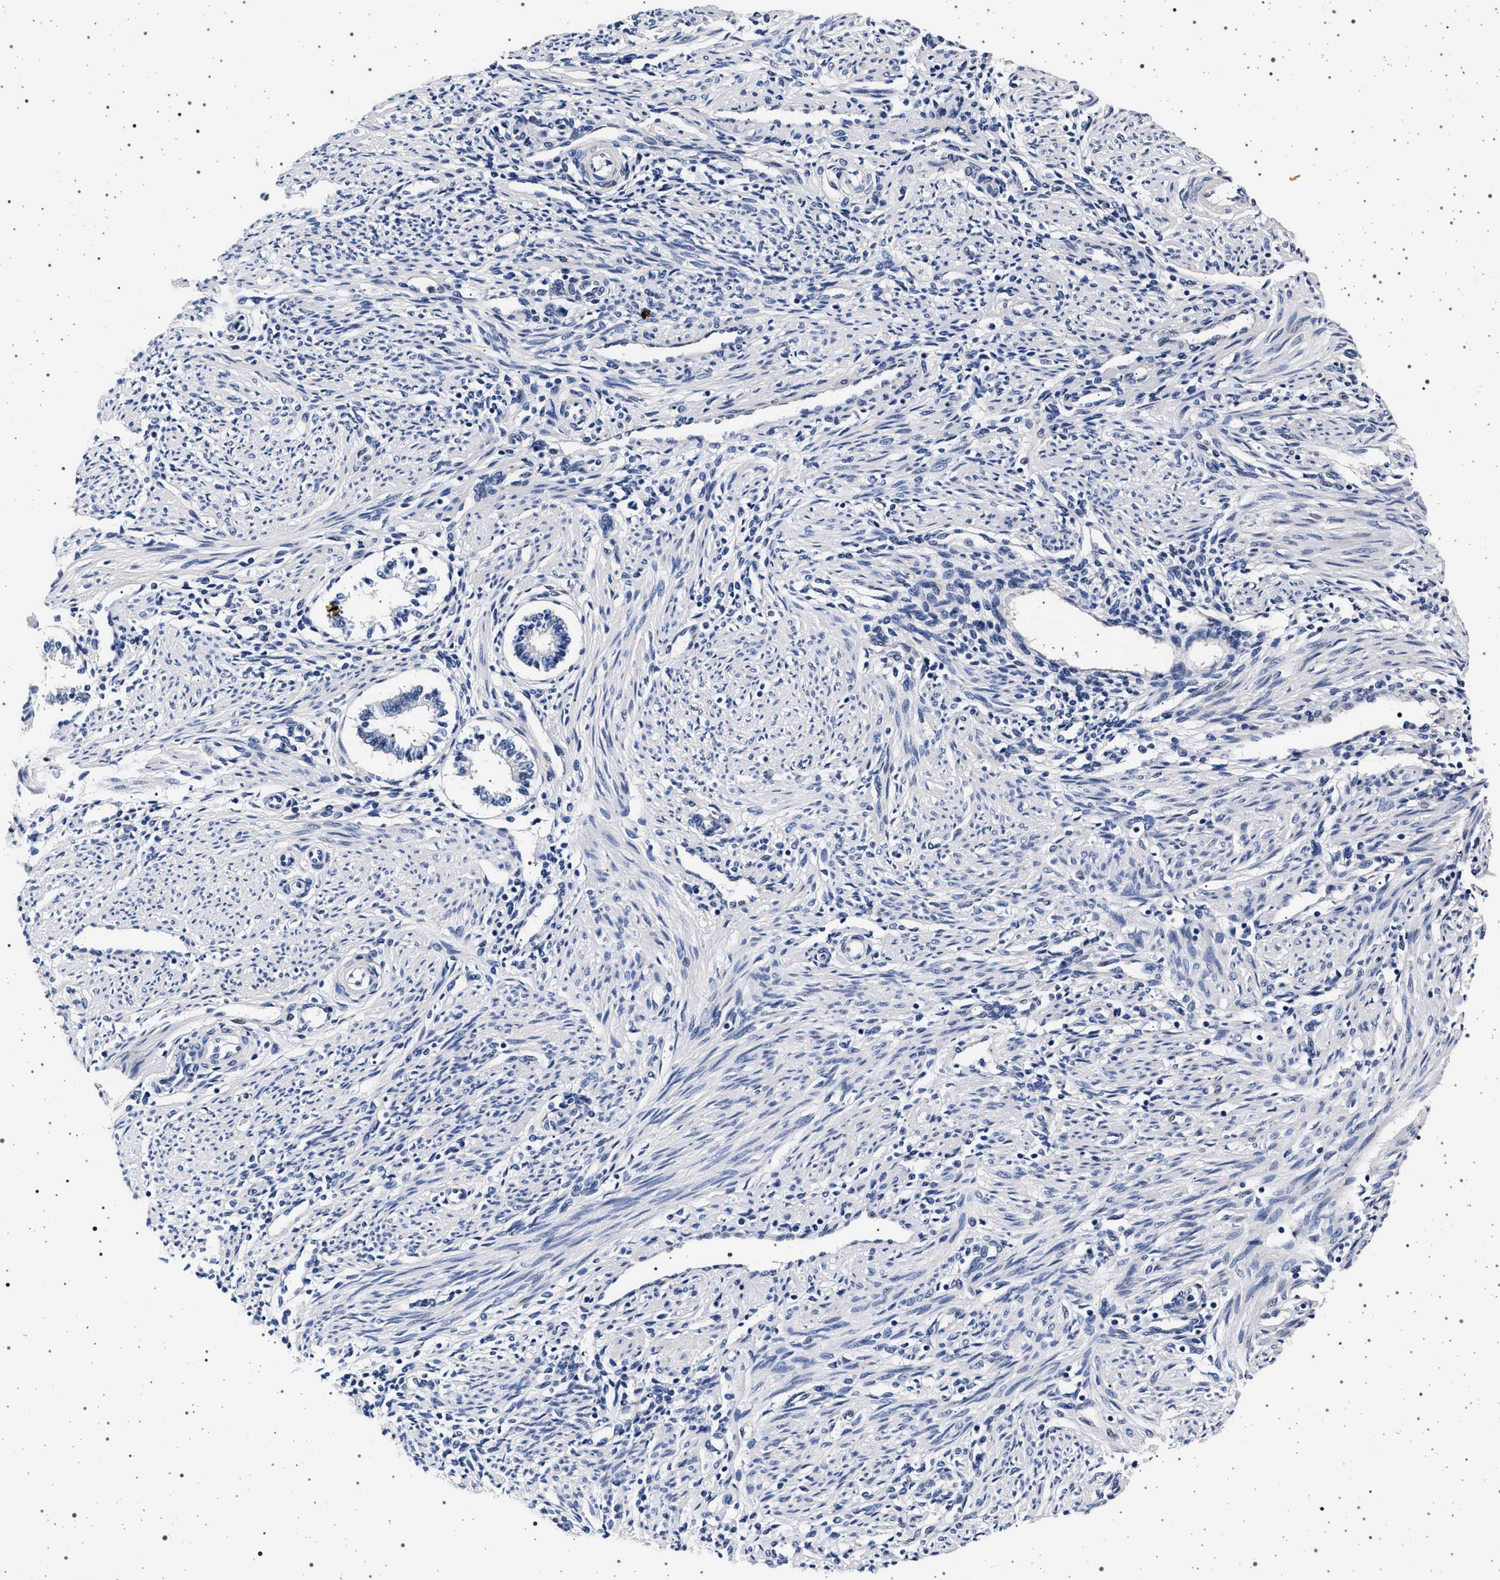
{"staining": {"intensity": "negative", "quantity": "none", "location": "none"}, "tissue": "endometrium", "cell_type": "Cells in endometrial stroma", "image_type": "normal", "snomed": [{"axis": "morphology", "description": "Normal tissue, NOS"}, {"axis": "topography", "description": "Endometrium"}], "caption": "This is an IHC histopathology image of benign endometrium. There is no staining in cells in endometrial stroma.", "gene": "SLC9A1", "patient": {"sex": "female", "age": 42}}